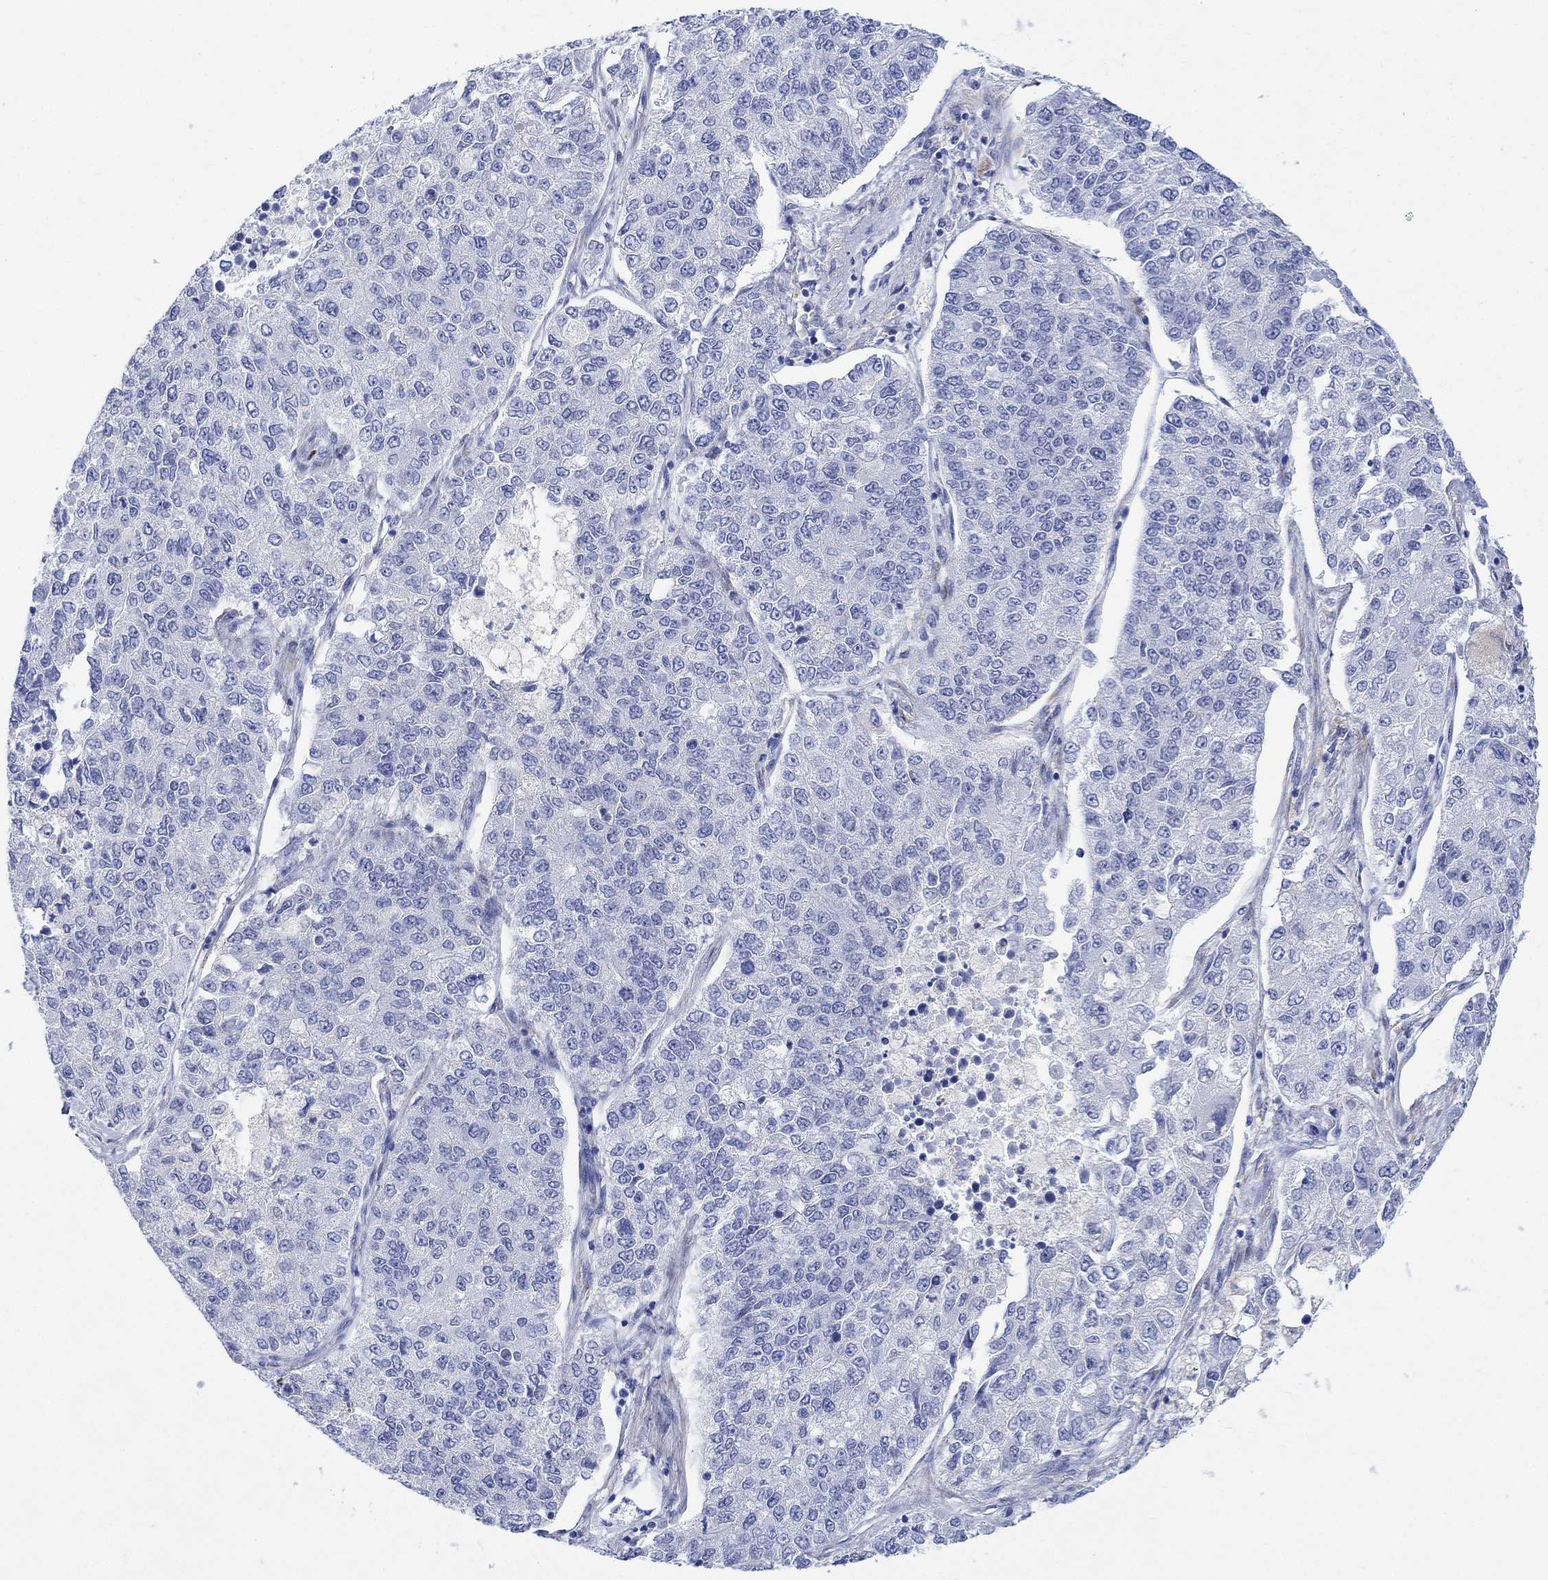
{"staining": {"intensity": "negative", "quantity": "none", "location": "none"}, "tissue": "lung cancer", "cell_type": "Tumor cells", "image_type": "cancer", "snomed": [{"axis": "morphology", "description": "Adenocarcinoma, NOS"}, {"axis": "topography", "description": "Lung"}], "caption": "Lung cancer was stained to show a protein in brown. There is no significant positivity in tumor cells.", "gene": "MYL1", "patient": {"sex": "male", "age": 49}}